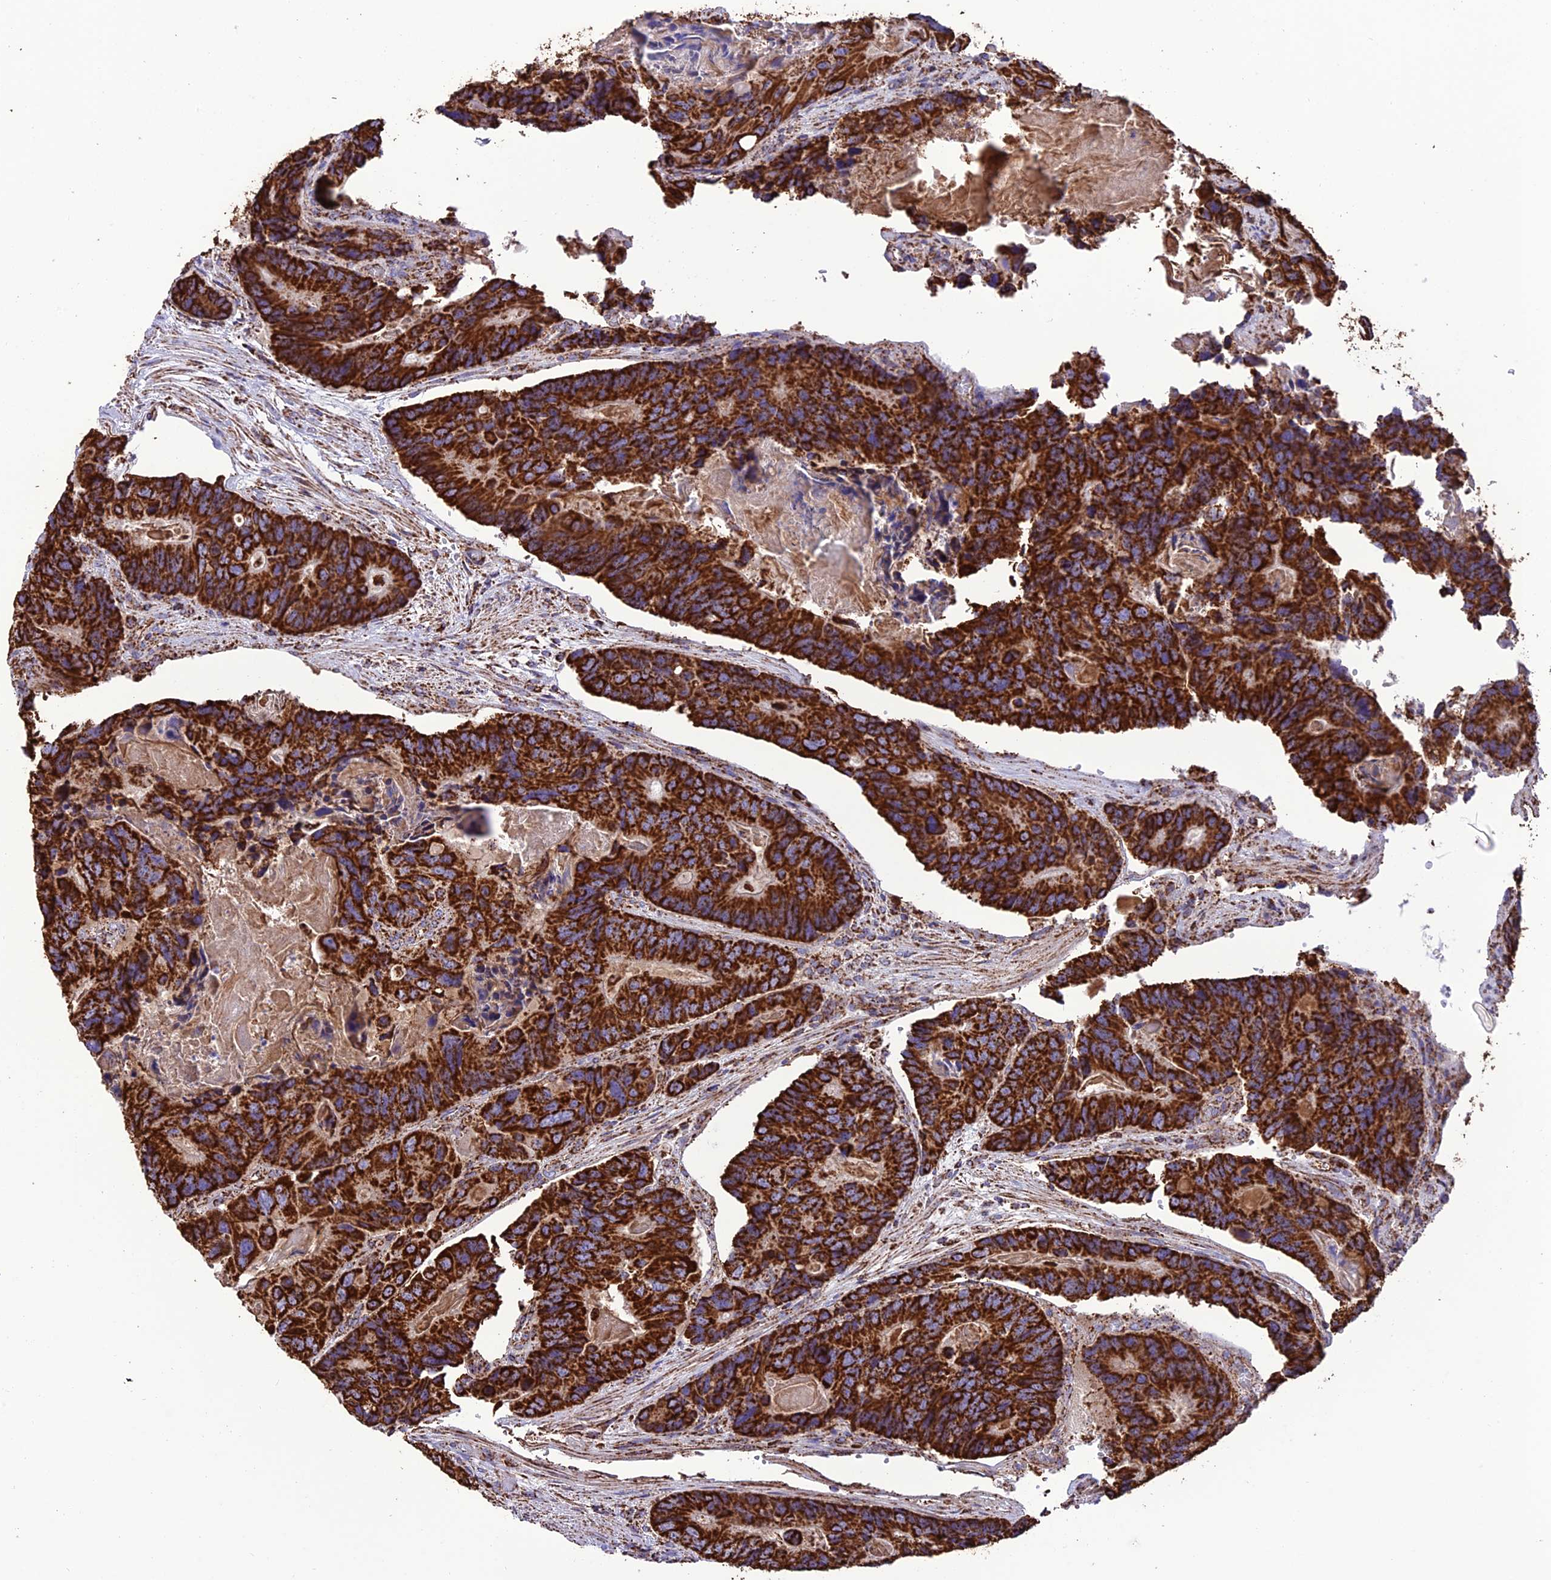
{"staining": {"intensity": "strong", "quantity": ">75%", "location": "cytoplasmic/membranous"}, "tissue": "colorectal cancer", "cell_type": "Tumor cells", "image_type": "cancer", "snomed": [{"axis": "morphology", "description": "Adenocarcinoma, NOS"}, {"axis": "topography", "description": "Colon"}], "caption": "Colorectal adenocarcinoma stained with a protein marker displays strong staining in tumor cells.", "gene": "NDUFAF1", "patient": {"sex": "male", "age": 84}}